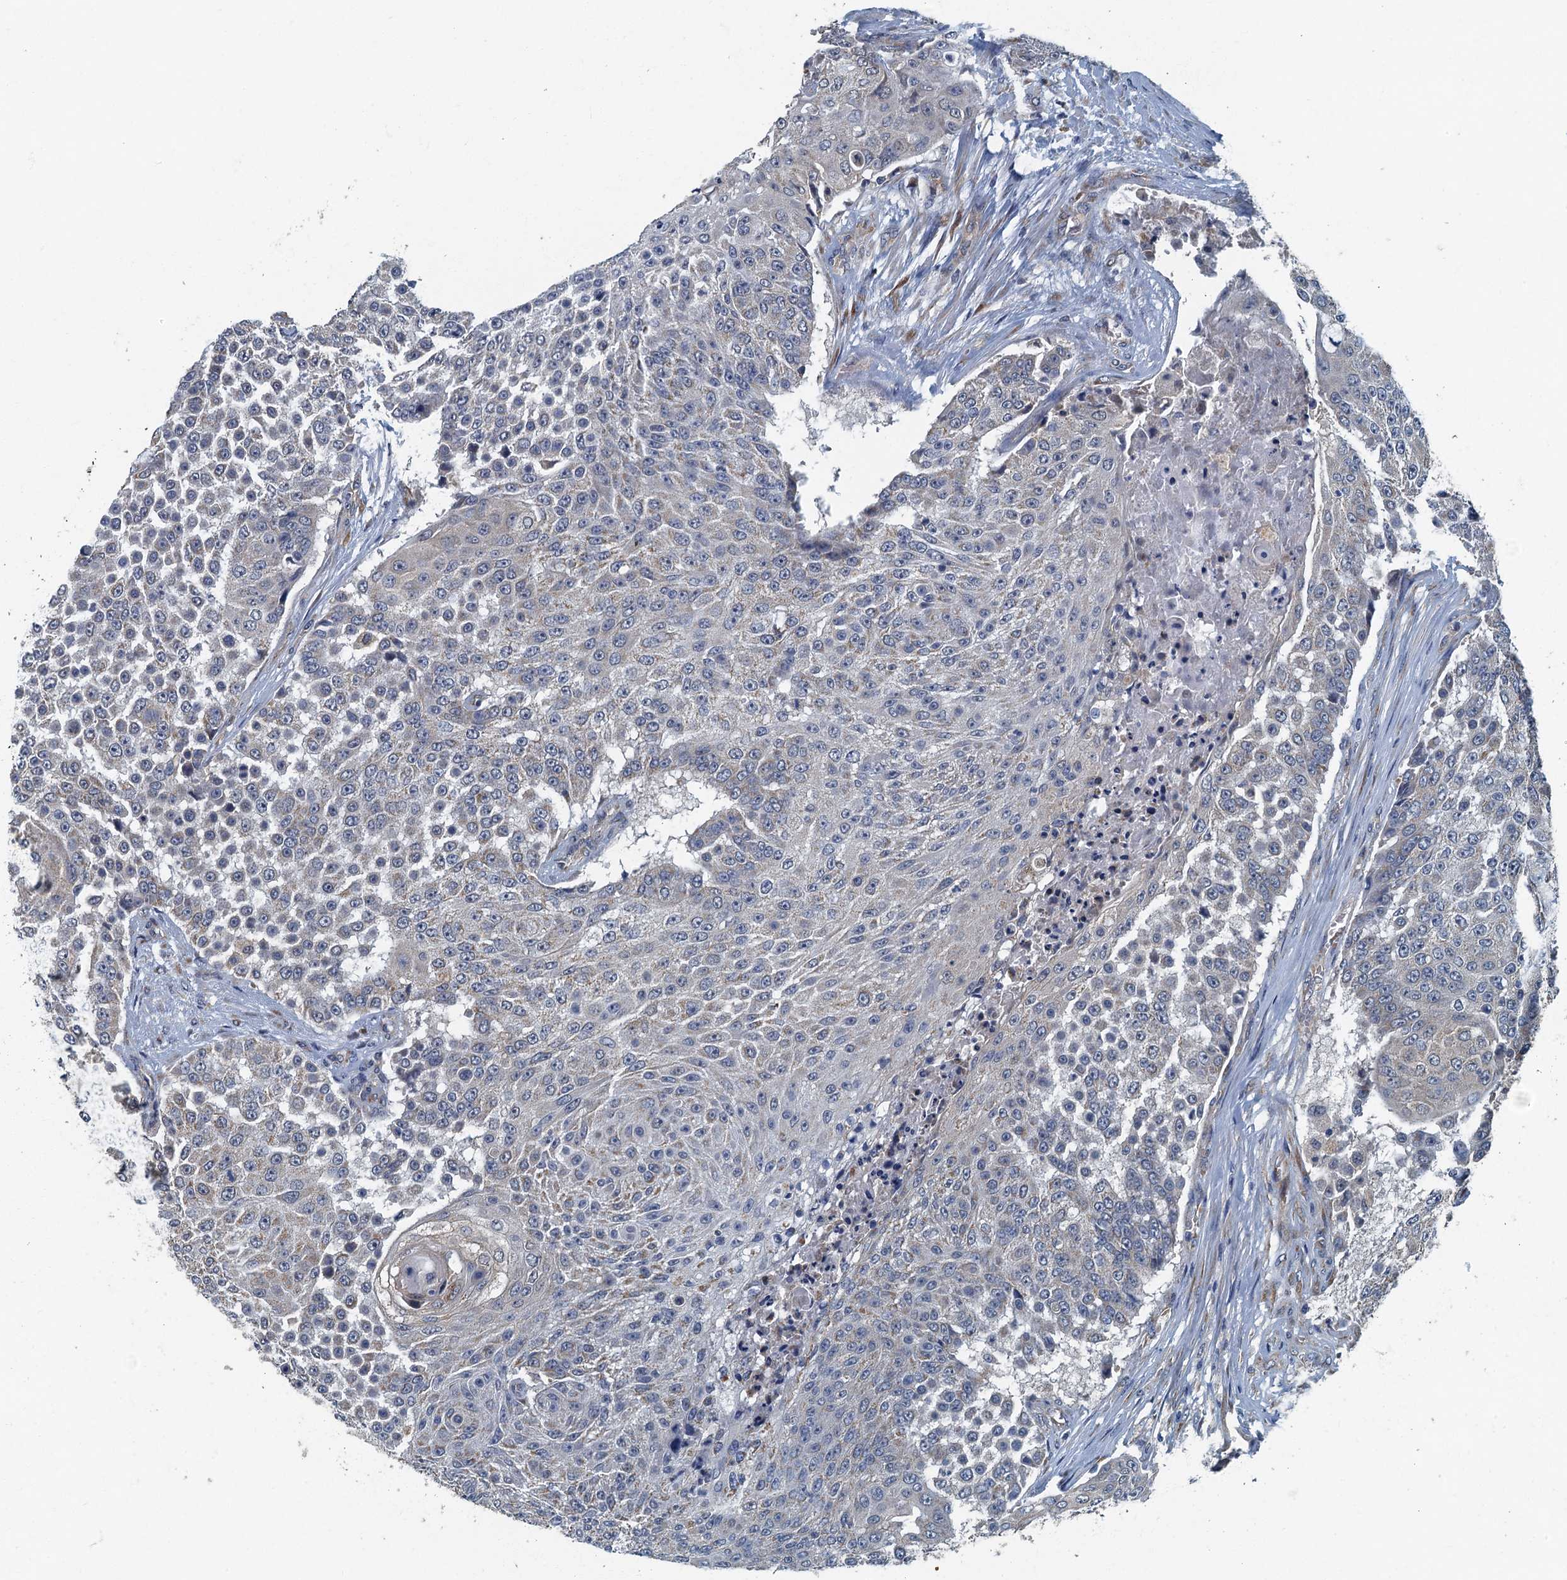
{"staining": {"intensity": "negative", "quantity": "none", "location": "none"}, "tissue": "urothelial cancer", "cell_type": "Tumor cells", "image_type": "cancer", "snomed": [{"axis": "morphology", "description": "Urothelial carcinoma, High grade"}, {"axis": "topography", "description": "Urinary bladder"}], "caption": "Tumor cells are negative for protein expression in human high-grade urothelial carcinoma. Nuclei are stained in blue.", "gene": "DDX49", "patient": {"sex": "female", "age": 63}}